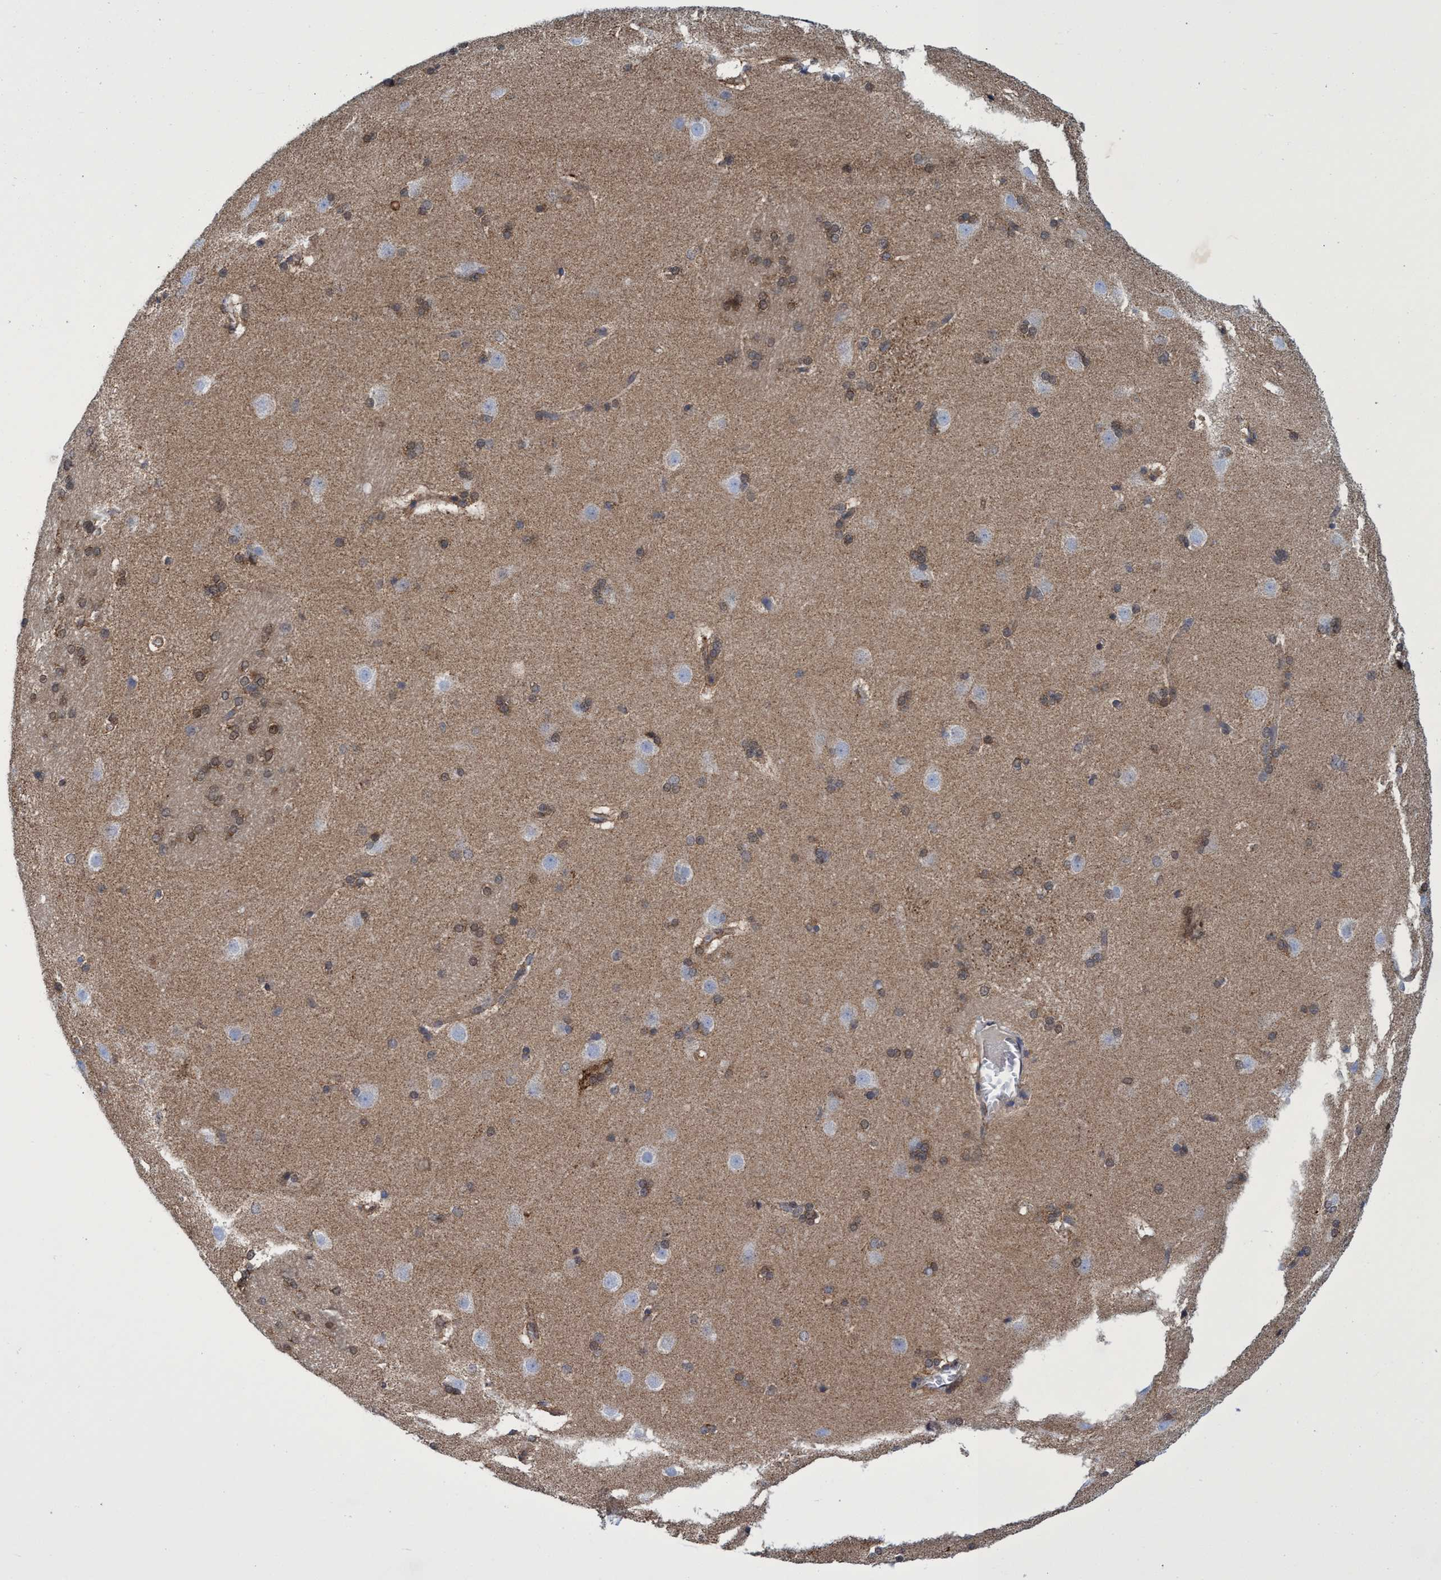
{"staining": {"intensity": "moderate", "quantity": "25%-75%", "location": "cytoplasmic/membranous"}, "tissue": "caudate", "cell_type": "Glial cells", "image_type": "normal", "snomed": [{"axis": "morphology", "description": "Normal tissue, NOS"}, {"axis": "topography", "description": "Lateral ventricle wall"}], "caption": "An immunohistochemistry micrograph of unremarkable tissue is shown. Protein staining in brown highlights moderate cytoplasmic/membranous positivity in caudate within glial cells.", "gene": "CRYZ", "patient": {"sex": "female", "age": 19}}